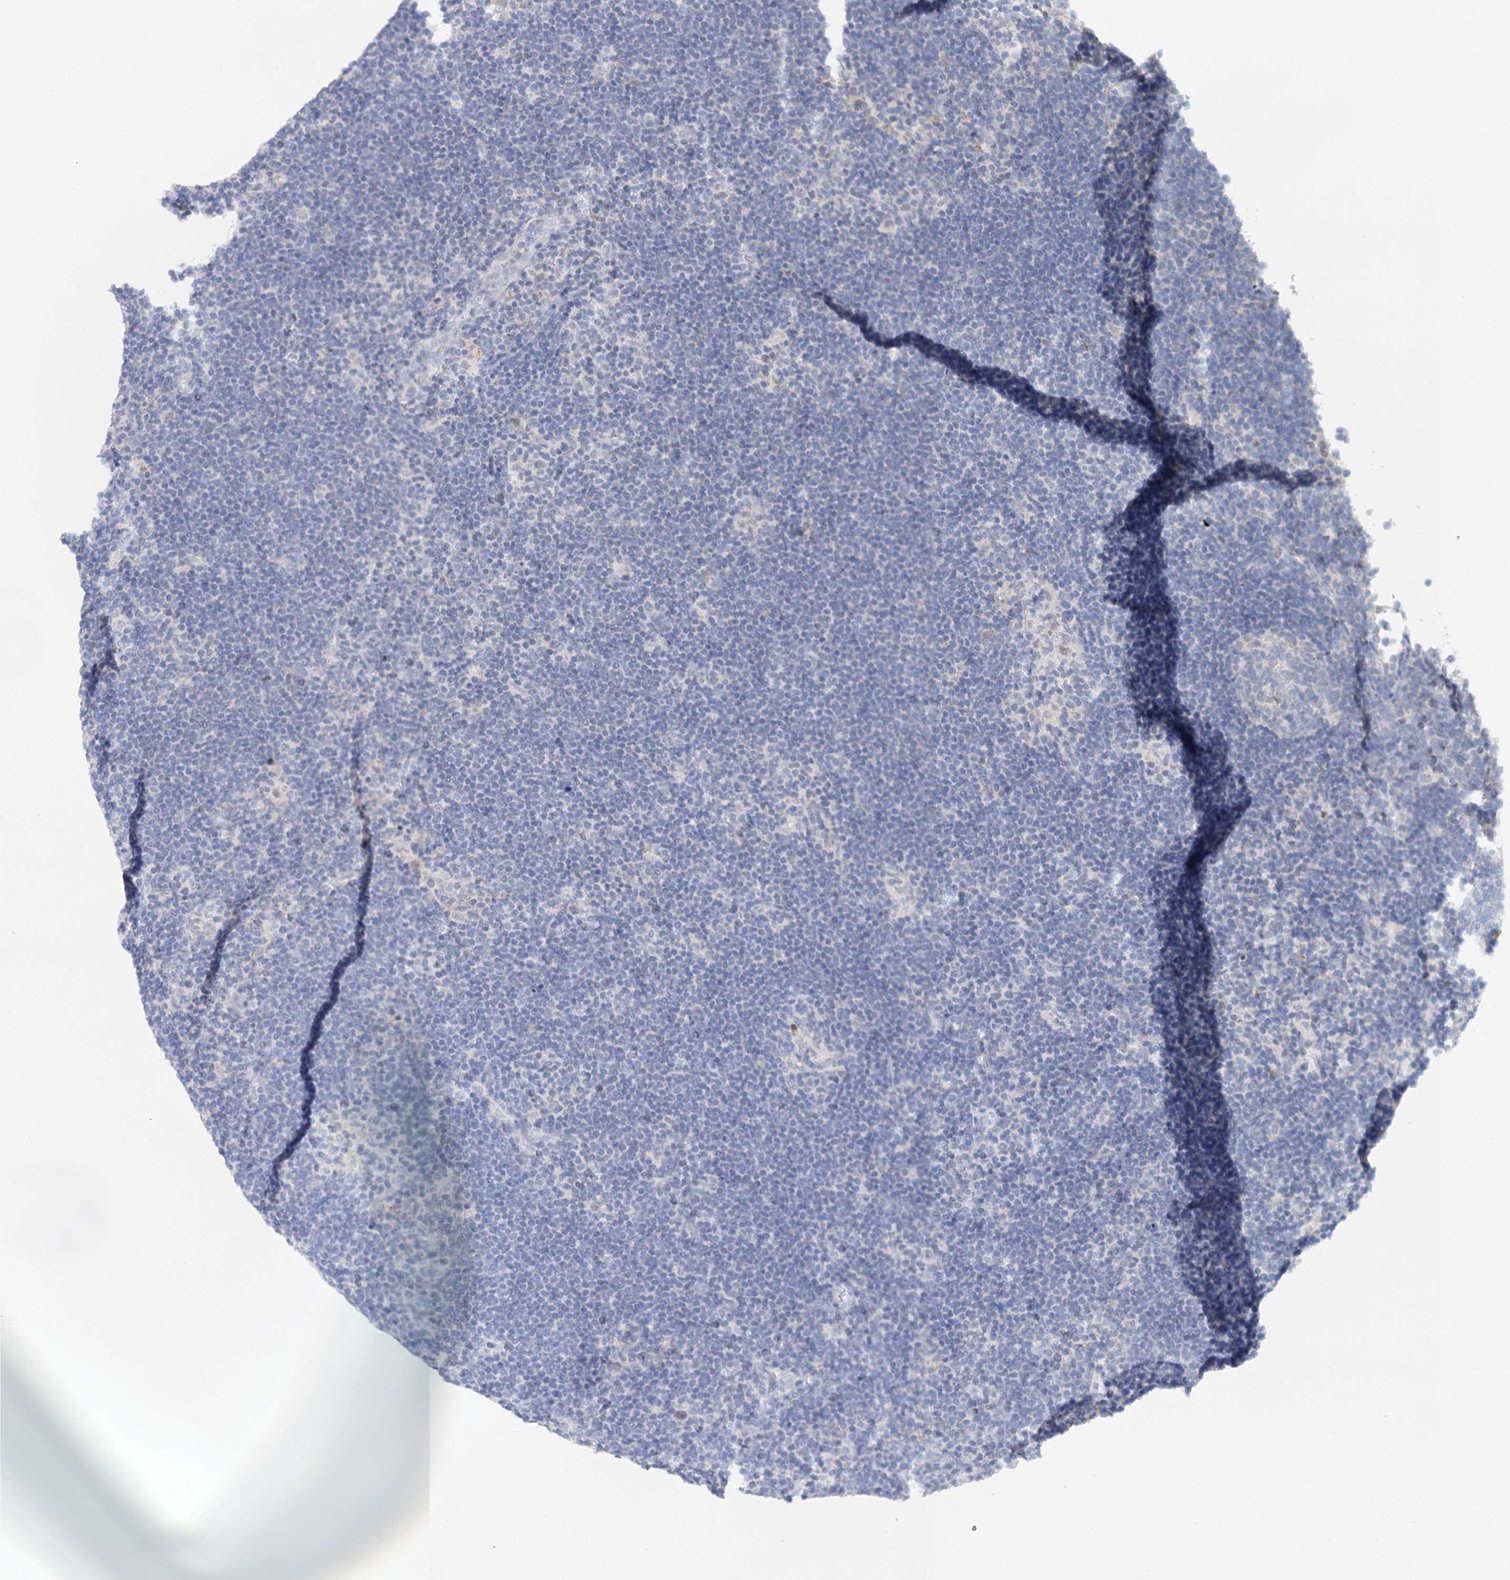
{"staining": {"intensity": "negative", "quantity": "none", "location": "none"}, "tissue": "lymphoma", "cell_type": "Tumor cells", "image_type": "cancer", "snomed": [{"axis": "morphology", "description": "Hodgkin's disease, NOS"}, {"axis": "topography", "description": "Lymph node"}], "caption": "This is an IHC micrograph of human lymphoma. There is no expression in tumor cells.", "gene": "TP53", "patient": {"sex": "female", "age": 57}}